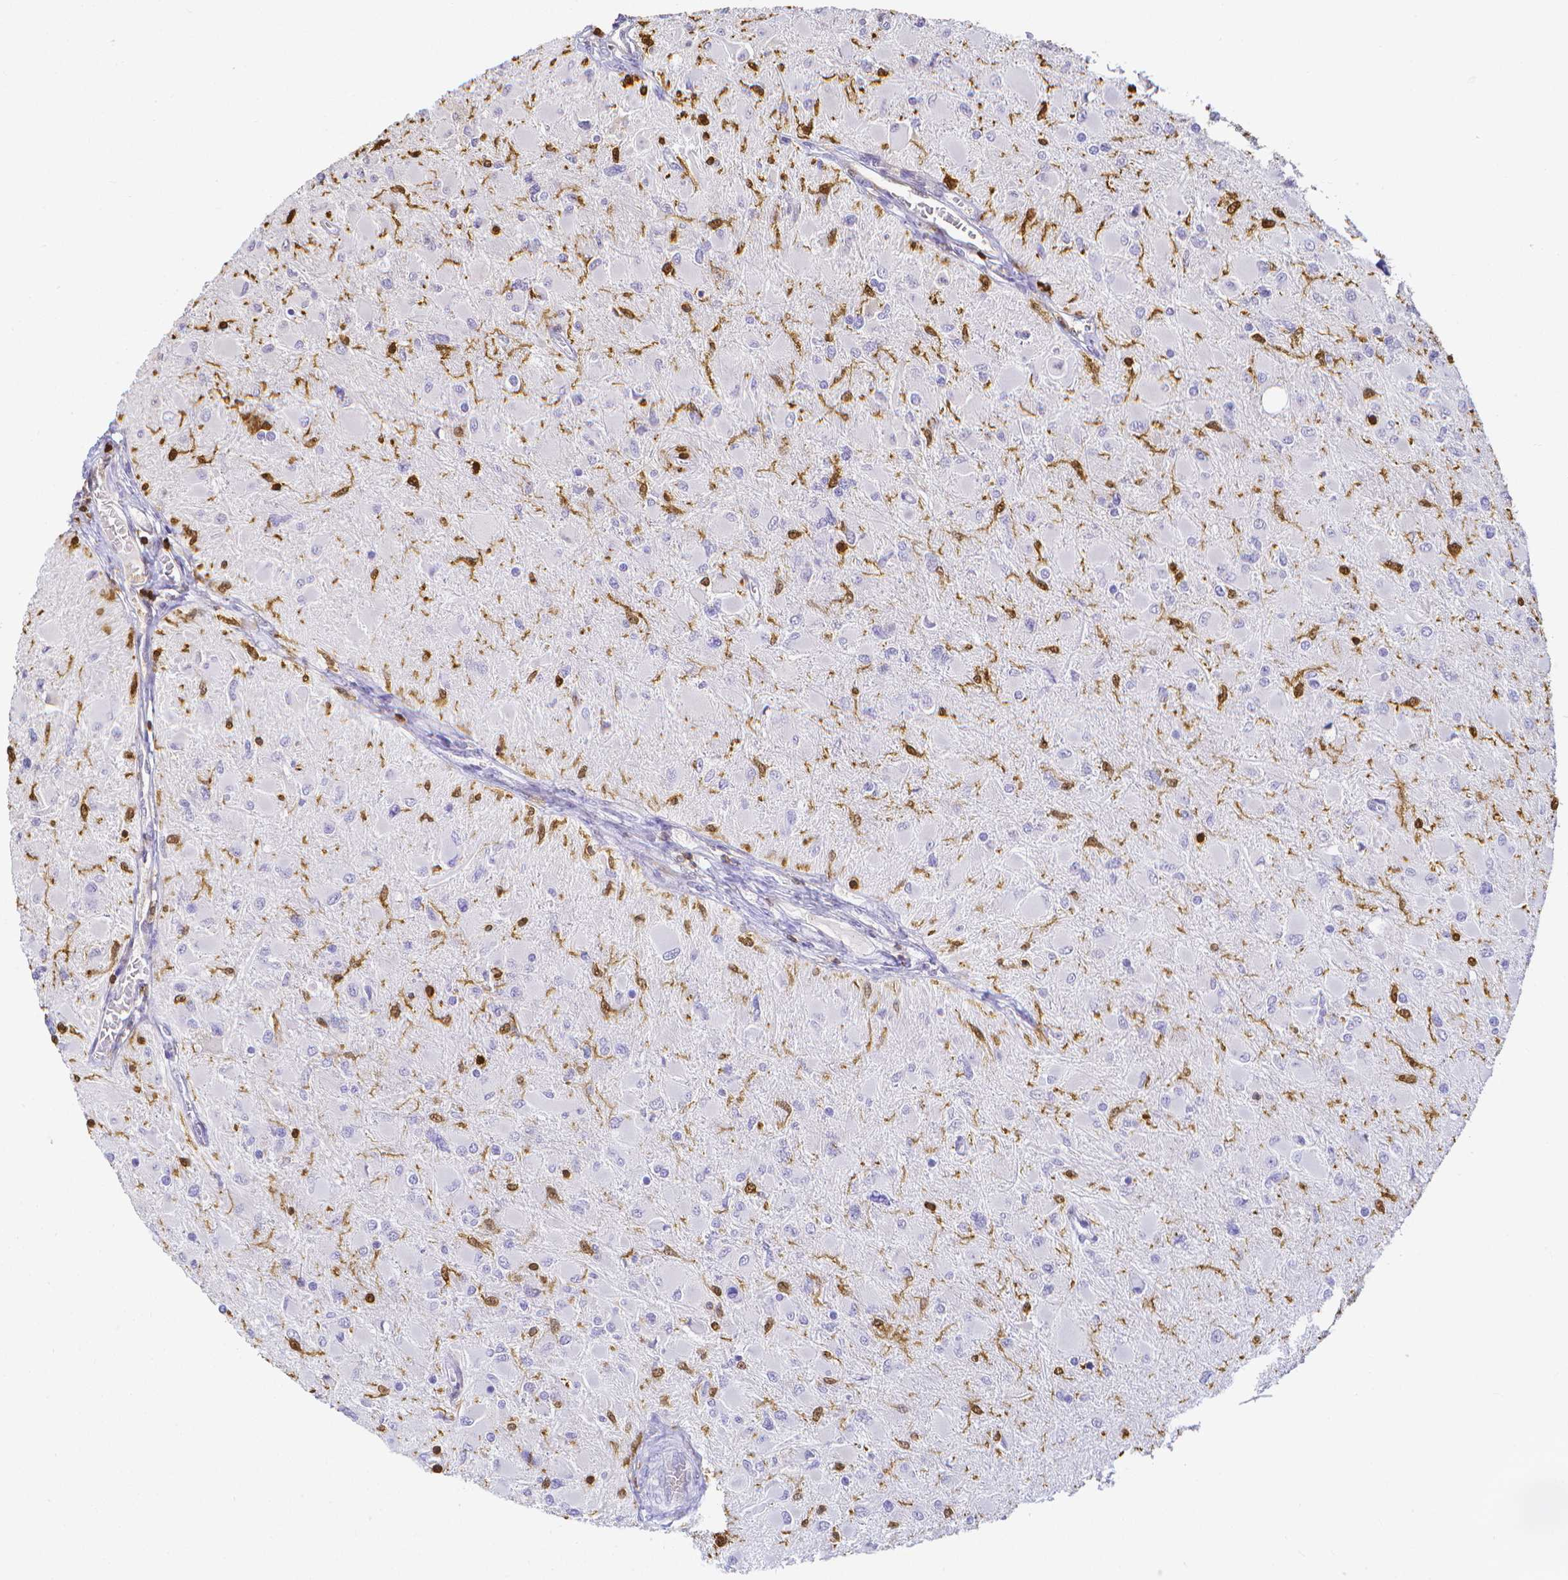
{"staining": {"intensity": "negative", "quantity": "none", "location": "none"}, "tissue": "glioma", "cell_type": "Tumor cells", "image_type": "cancer", "snomed": [{"axis": "morphology", "description": "Glioma, malignant, High grade"}, {"axis": "topography", "description": "Cerebral cortex"}], "caption": "This image is of glioma stained with IHC to label a protein in brown with the nuclei are counter-stained blue. There is no positivity in tumor cells.", "gene": "COTL1", "patient": {"sex": "female", "age": 36}}